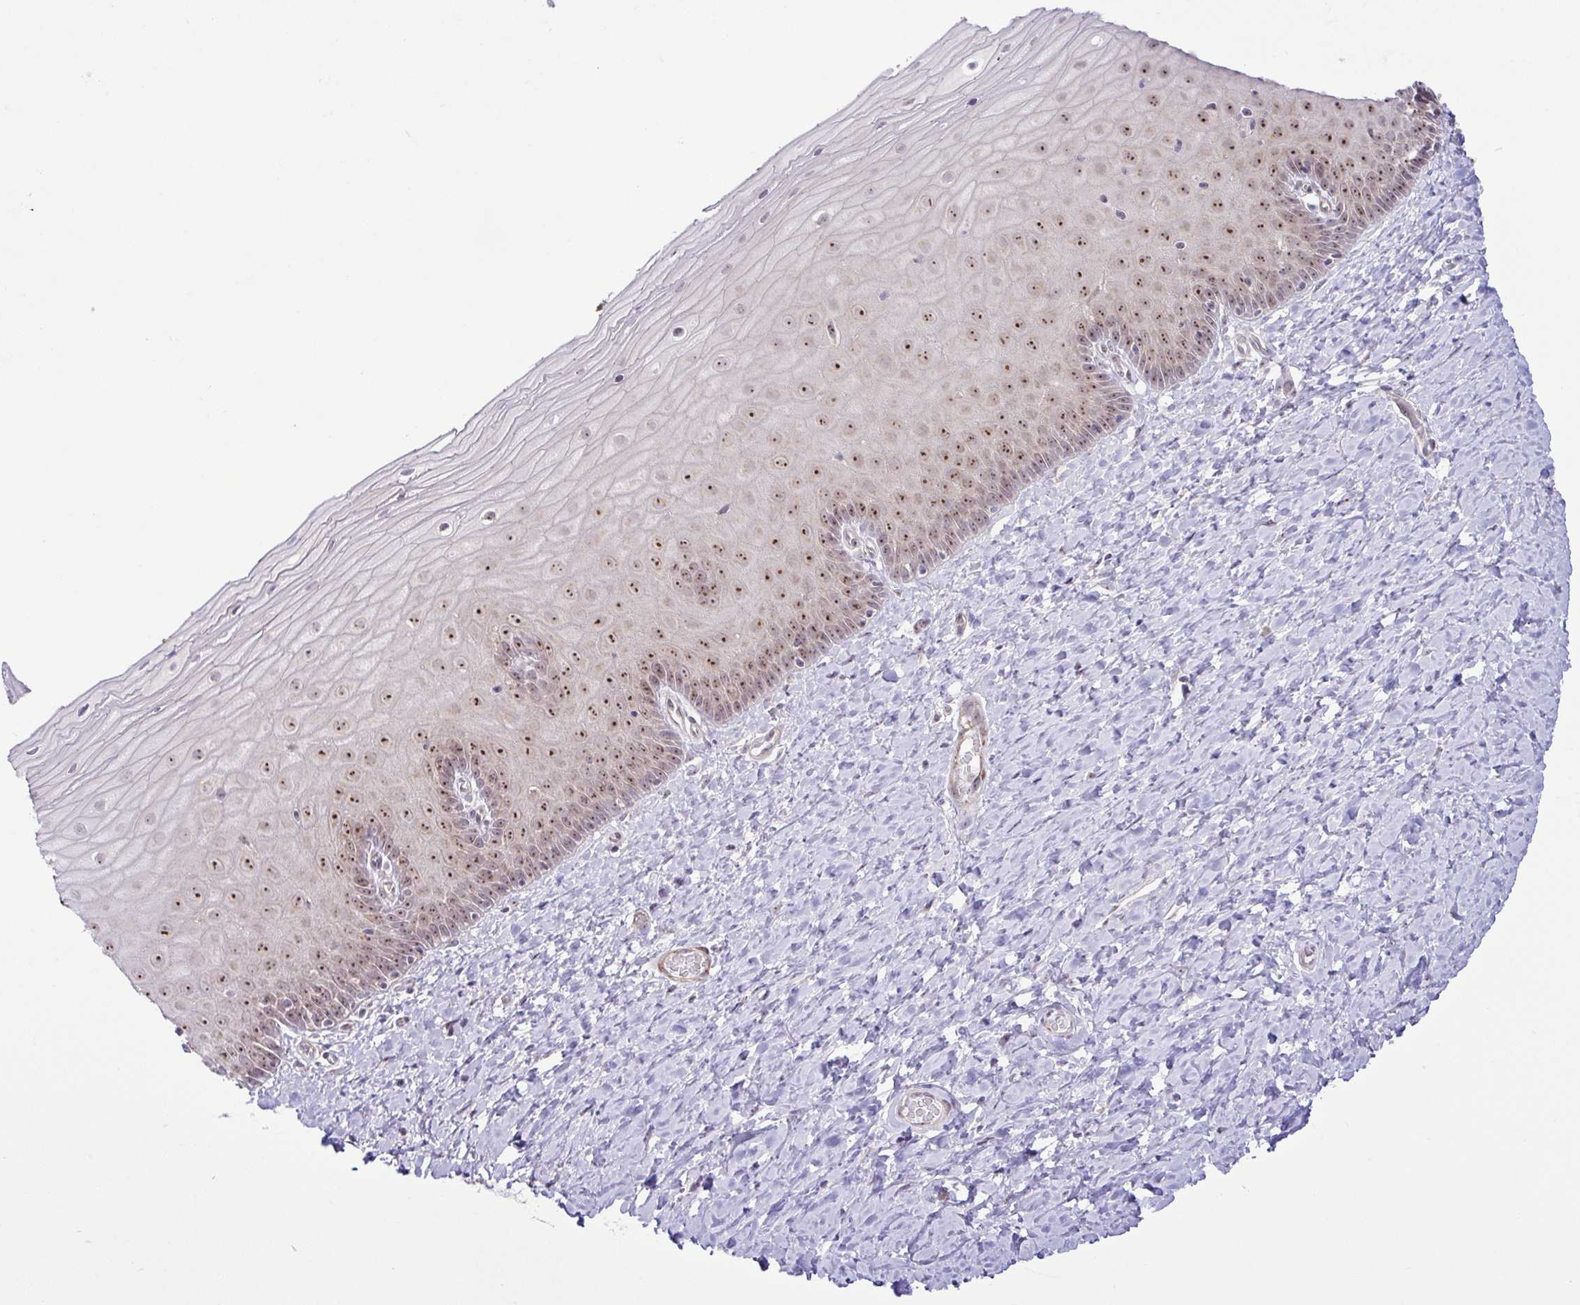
{"staining": {"intensity": "weak", "quantity": "<25%", "location": "nuclear"}, "tissue": "cervix", "cell_type": "Glandular cells", "image_type": "normal", "snomed": [{"axis": "morphology", "description": "Normal tissue, NOS"}, {"axis": "topography", "description": "Cervix"}], "caption": "Immunohistochemistry (IHC) of benign human cervix shows no staining in glandular cells.", "gene": "RSL24D1", "patient": {"sex": "female", "age": 37}}